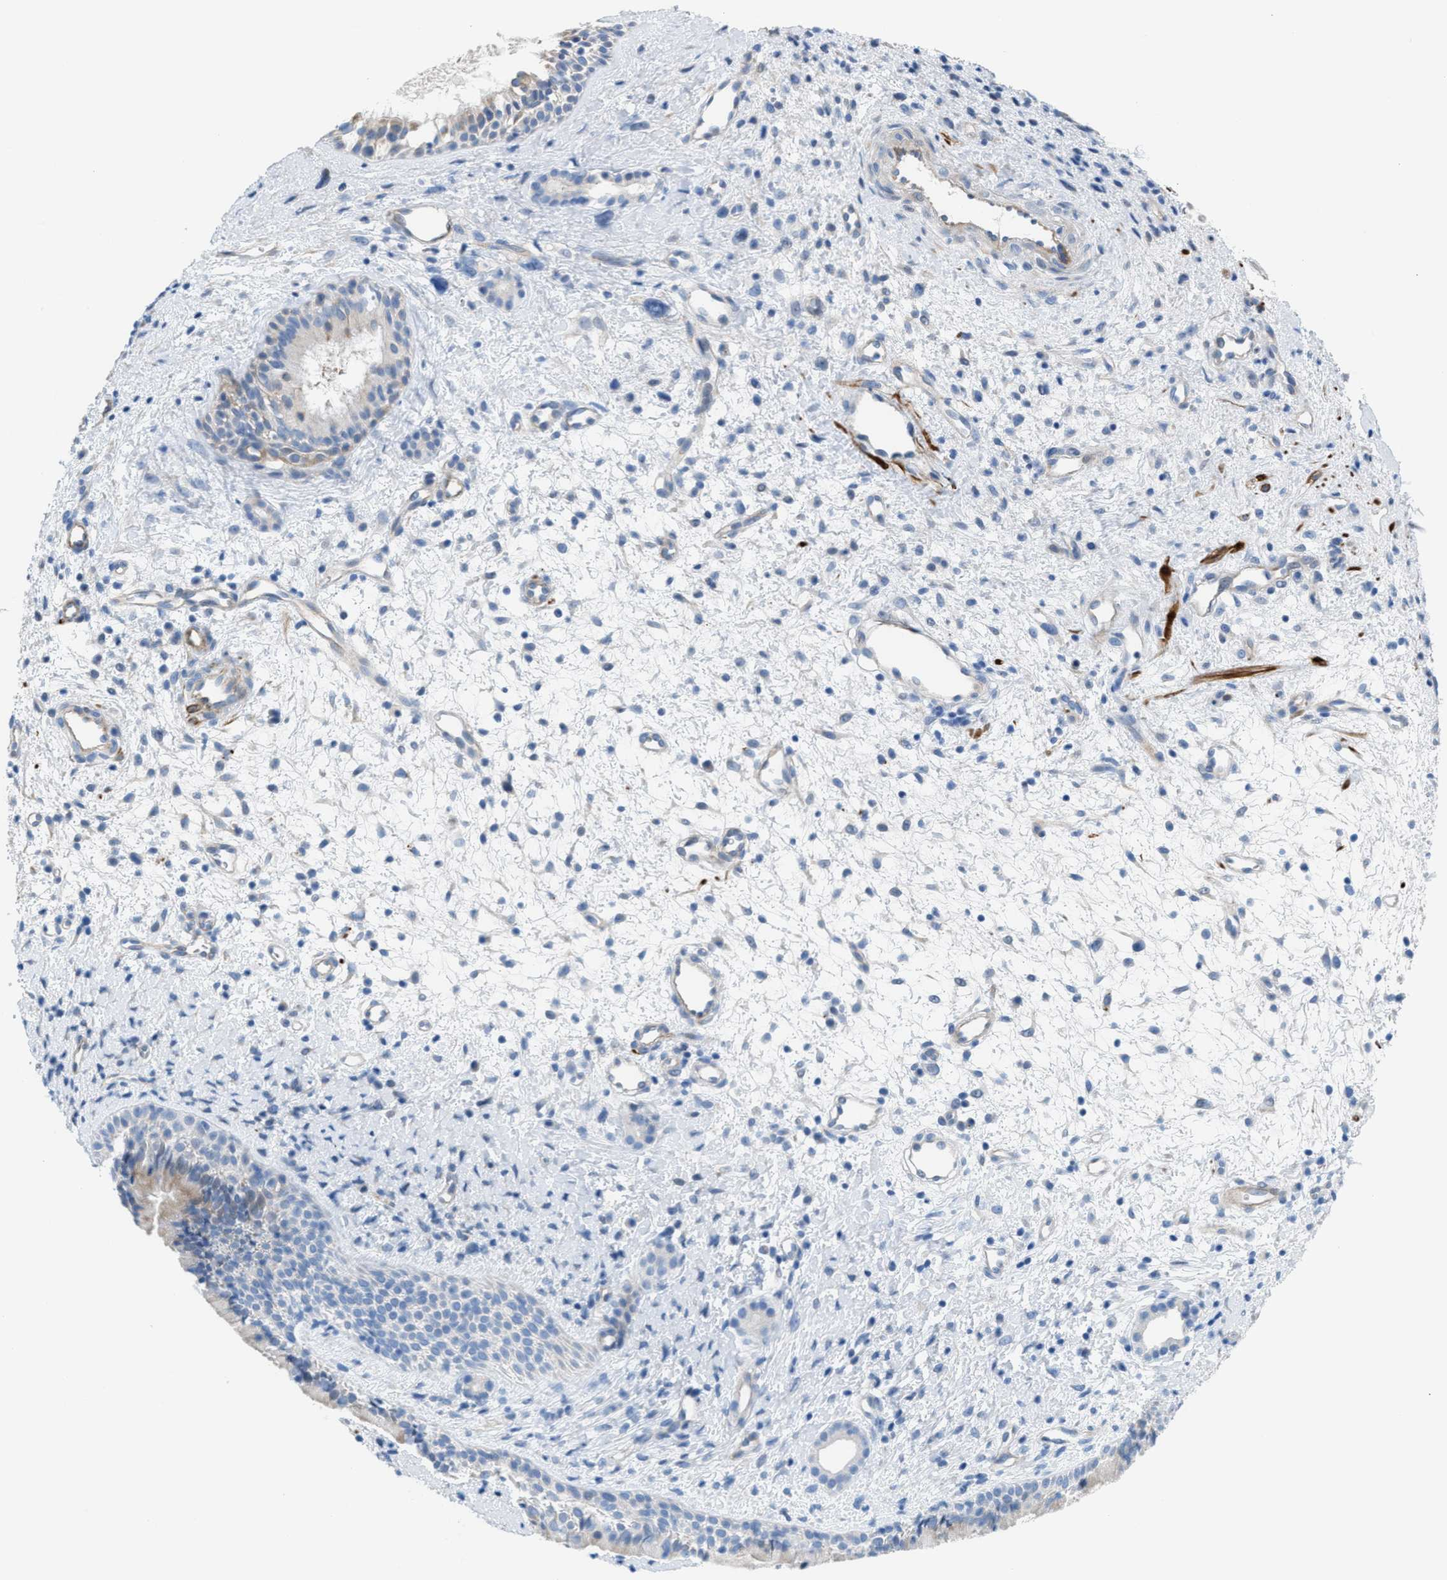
{"staining": {"intensity": "negative", "quantity": "none", "location": "none"}, "tissue": "nasopharynx", "cell_type": "Respiratory epithelial cells", "image_type": "normal", "snomed": [{"axis": "morphology", "description": "Normal tissue, NOS"}, {"axis": "topography", "description": "Nasopharynx"}], "caption": "Immunohistochemistry micrograph of benign nasopharynx stained for a protein (brown), which reveals no staining in respiratory epithelial cells.", "gene": "MPP3", "patient": {"sex": "male", "age": 22}}